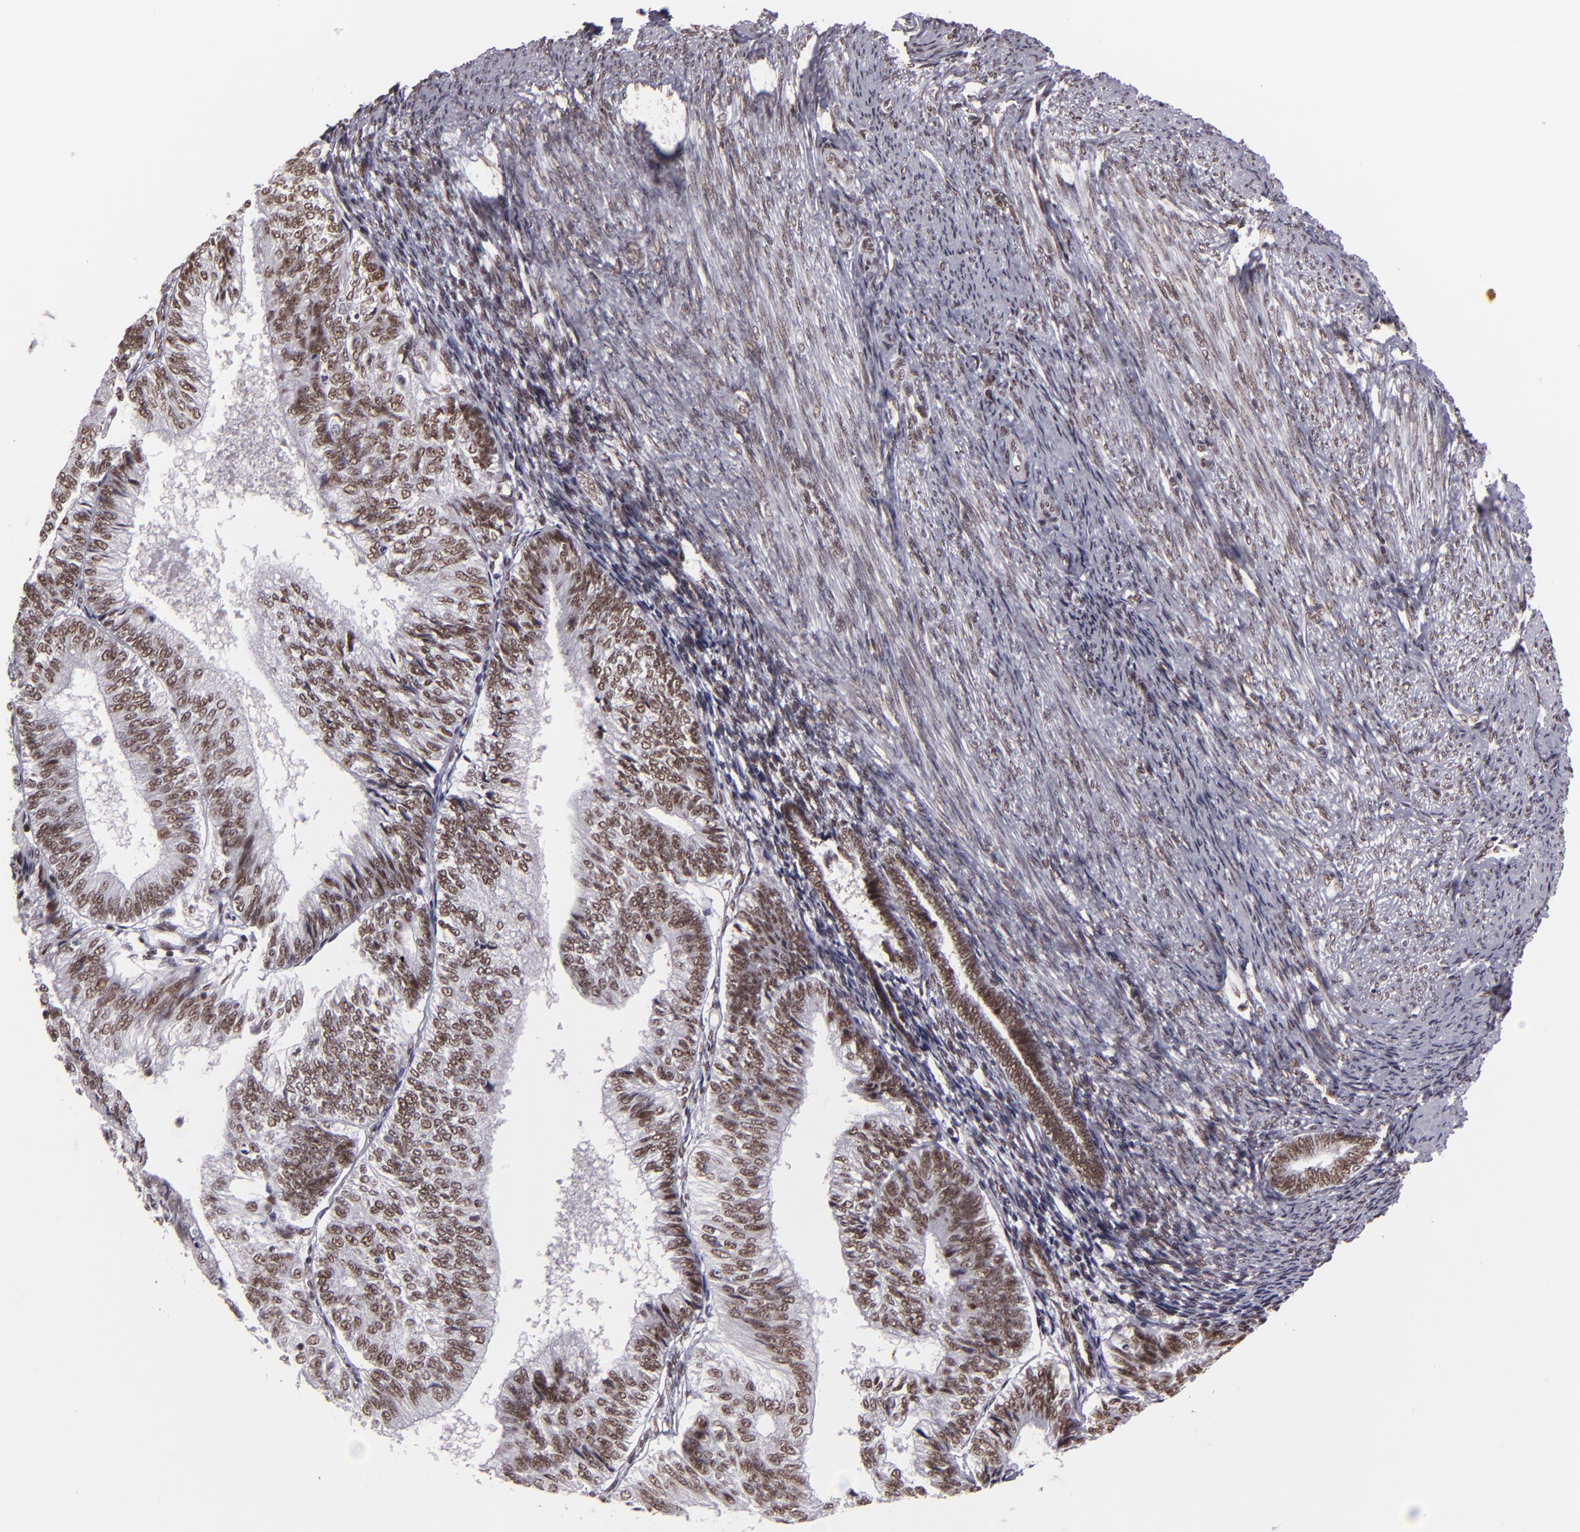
{"staining": {"intensity": "moderate", "quantity": ">75%", "location": "nuclear"}, "tissue": "endometrial cancer", "cell_type": "Tumor cells", "image_type": "cancer", "snomed": [{"axis": "morphology", "description": "Adenocarcinoma, NOS"}, {"axis": "topography", "description": "Endometrium"}], "caption": "Endometrial cancer was stained to show a protein in brown. There is medium levels of moderate nuclear staining in about >75% of tumor cells. (Stains: DAB in brown, nuclei in blue, Microscopy: brightfield microscopy at high magnification).", "gene": "BRD8", "patient": {"sex": "female", "age": 55}}